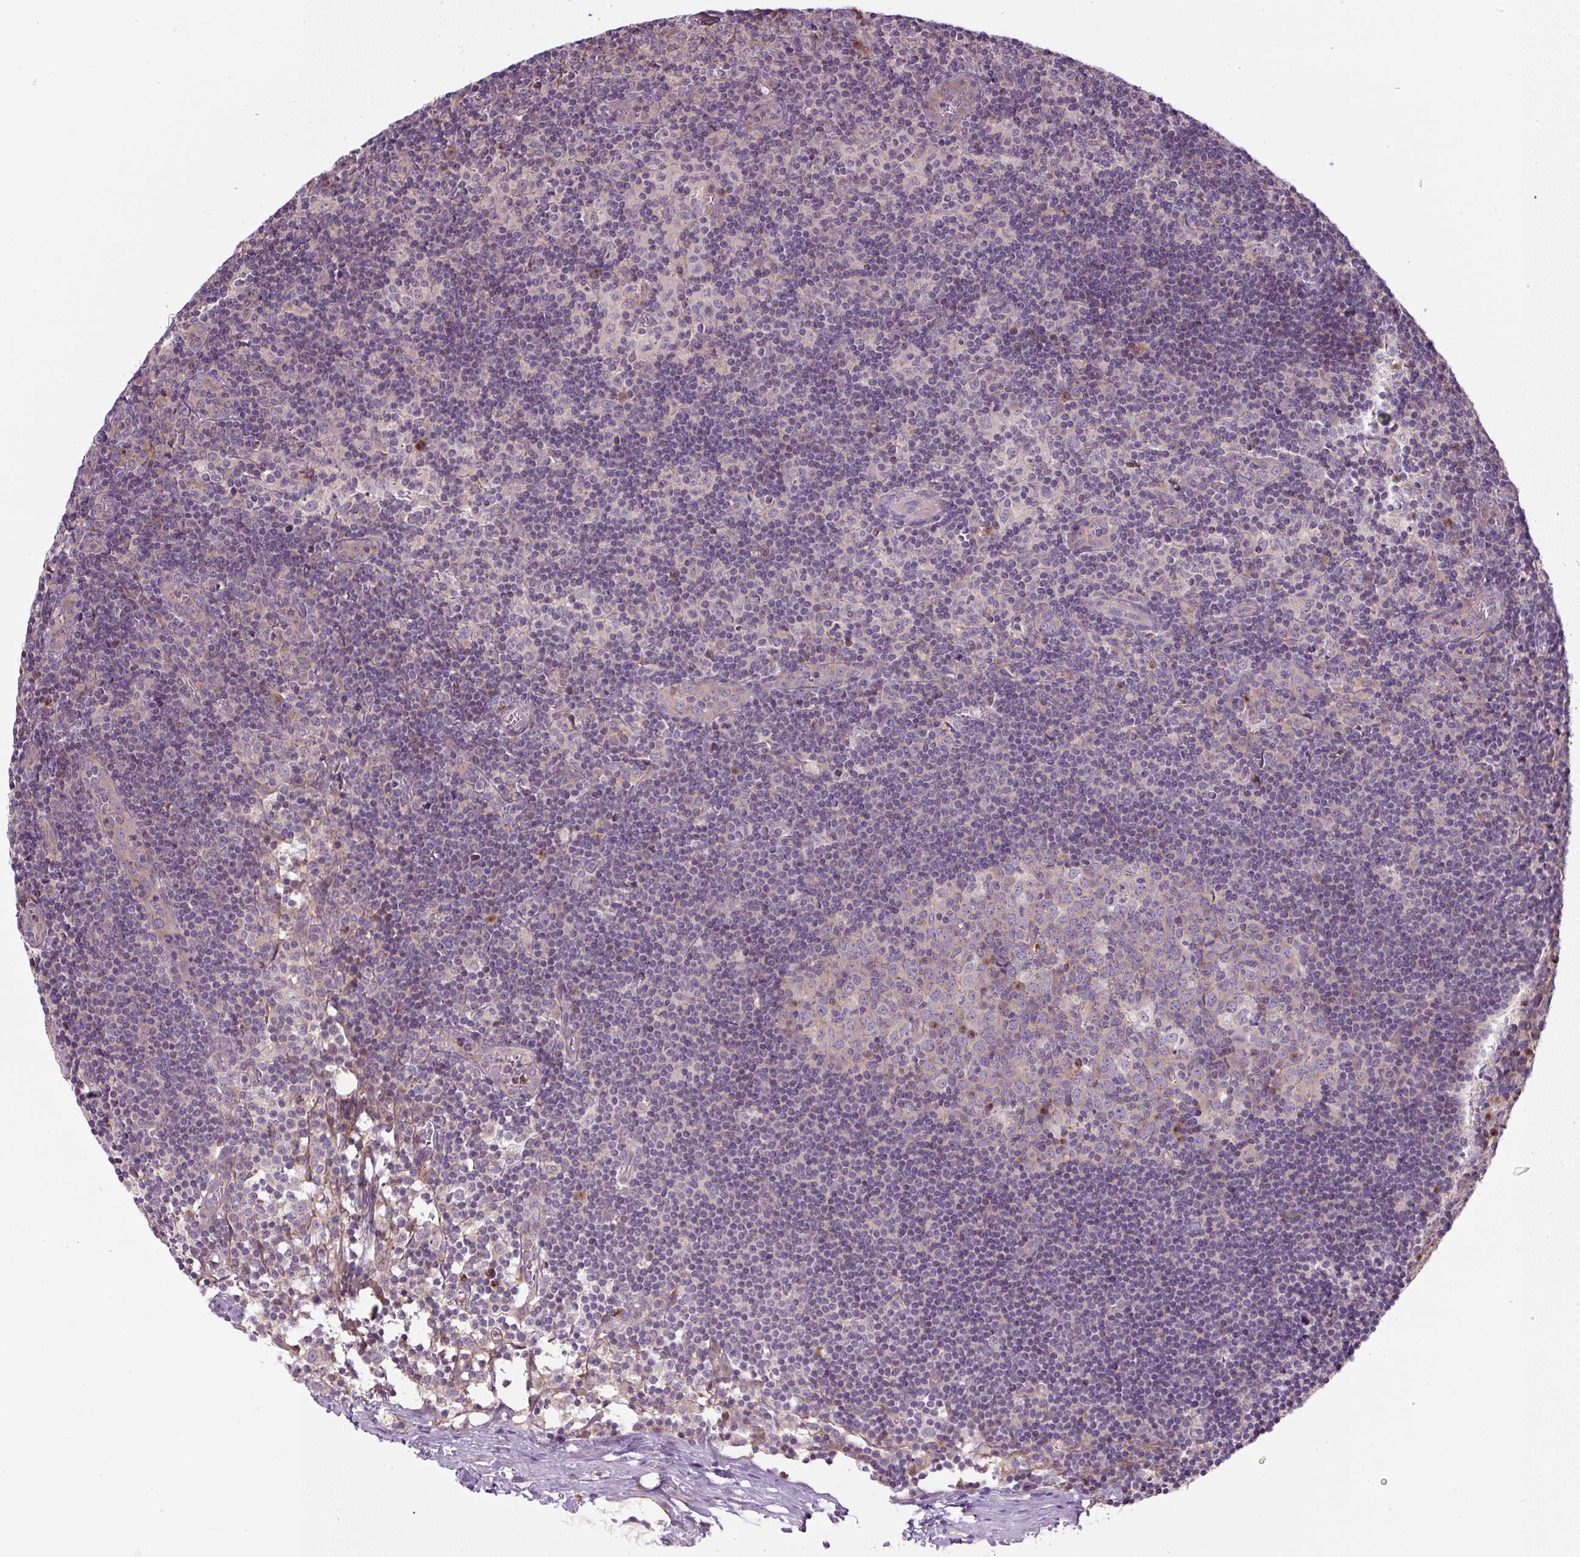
{"staining": {"intensity": "strong", "quantity": "<25%", "location": "cytoplasmic/membranous"}, "tissue": "lymph node", "cell_type": "Germinal center cells", "image_type": "normal", "snomed": [{"axis": "morphology", "description": "Normal tissue, NOS"}, {"axis": "topography", "description": "Lymph node"}], "caption": "A brown stain highlights strong cytoplasmic/membranous positivity of a protein in germinal center cells of normal human lymph node.", "gene": "MLX", "patient": {"sex": "female", "age": 45}}